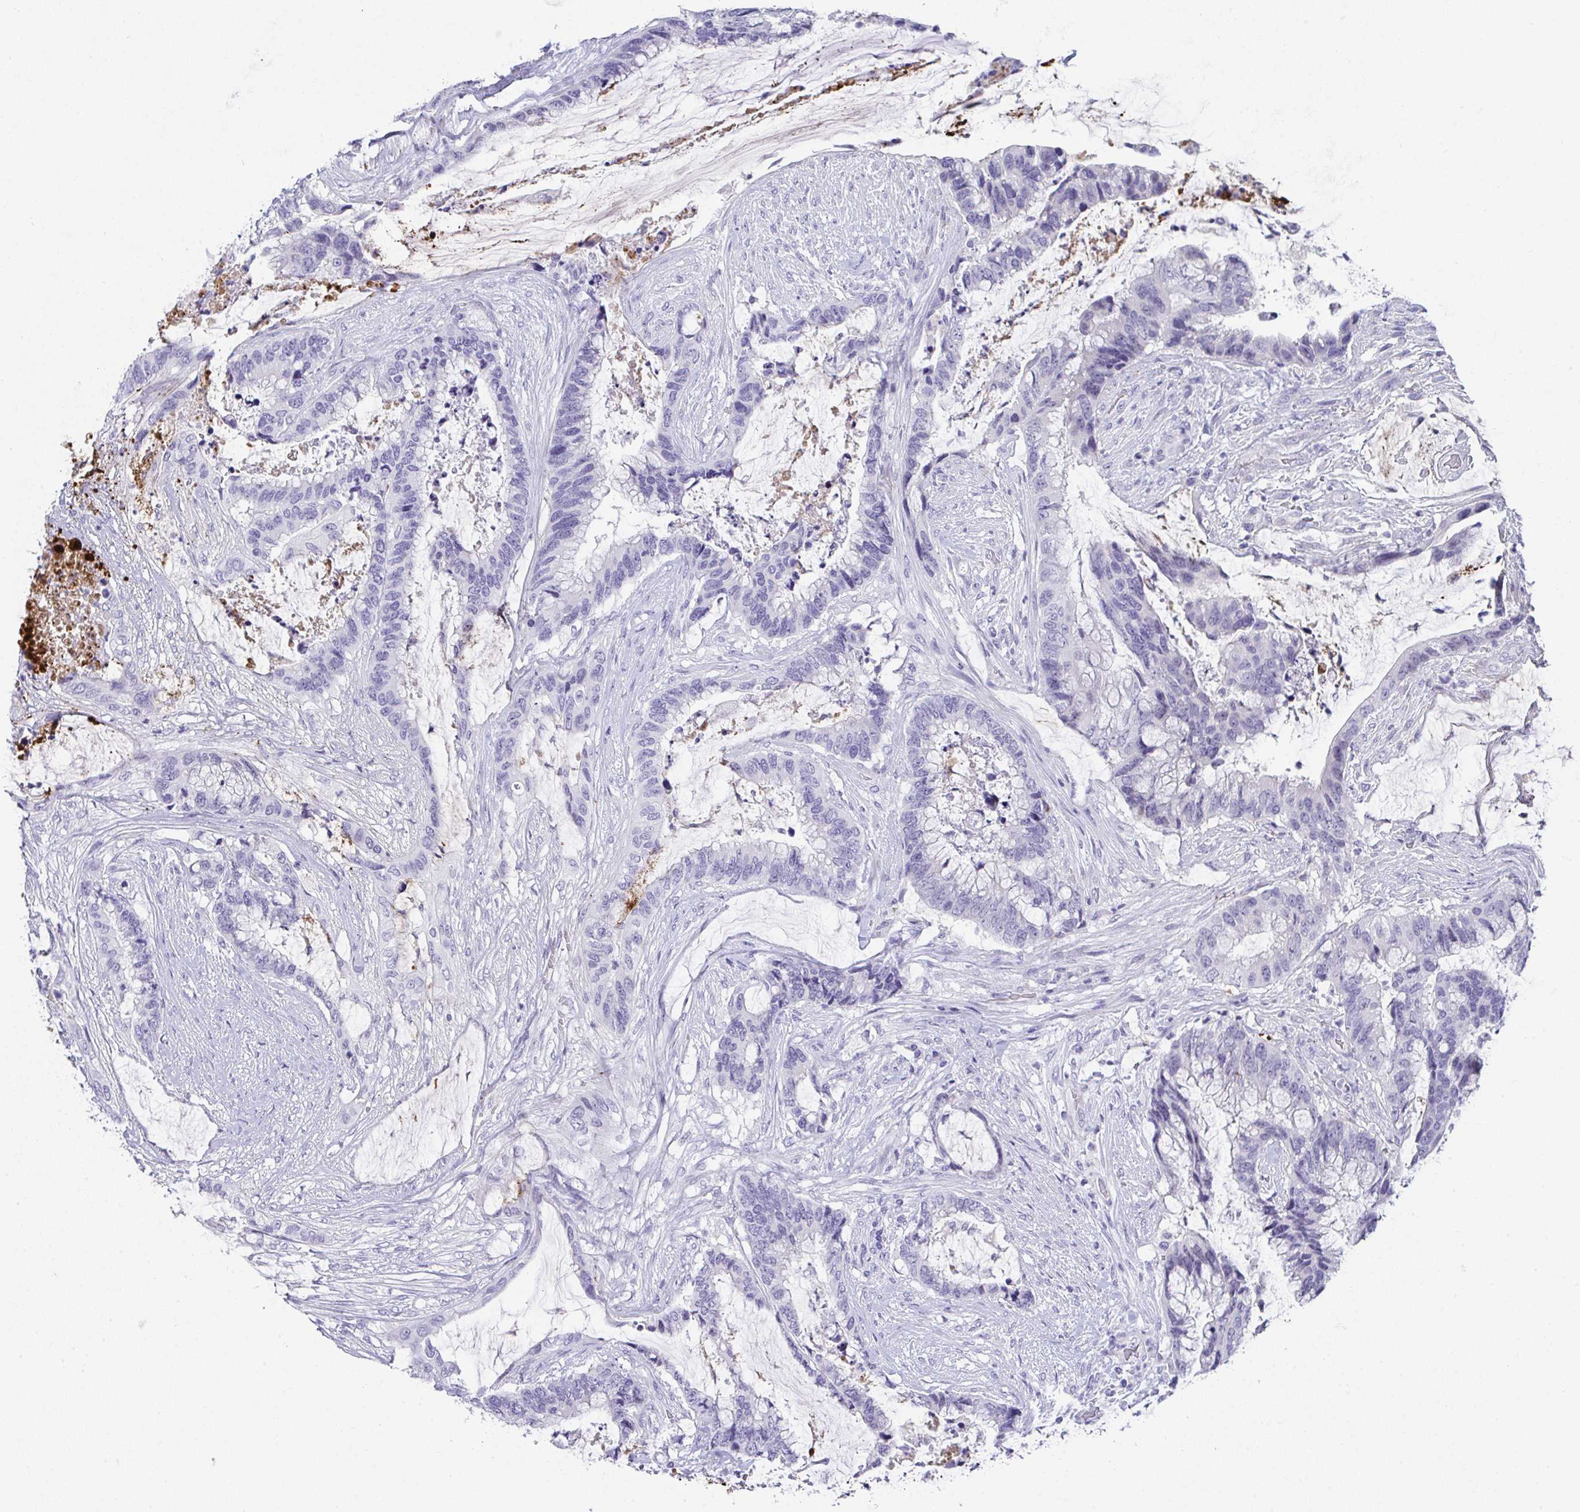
{"staining": {"intensity": "negative", "quantity": "none", "location": "none"}, "tissue": "colorectal cancer", "cell_type": "Tumor cells", "image_type": "cancer", "snomed": [{"axis": "morphology", "description": "Adenocarcinoma, NOS"}, {"axis": "topography", "description": "Rectum"}], "caption": "This is an immunohistochemistry (IHC) micrograph of colorectal adenocarcinoma. There is no expression in tumor cells.", "gene": "KMT2E", "patient": {"sex": "female", "age": 59}}